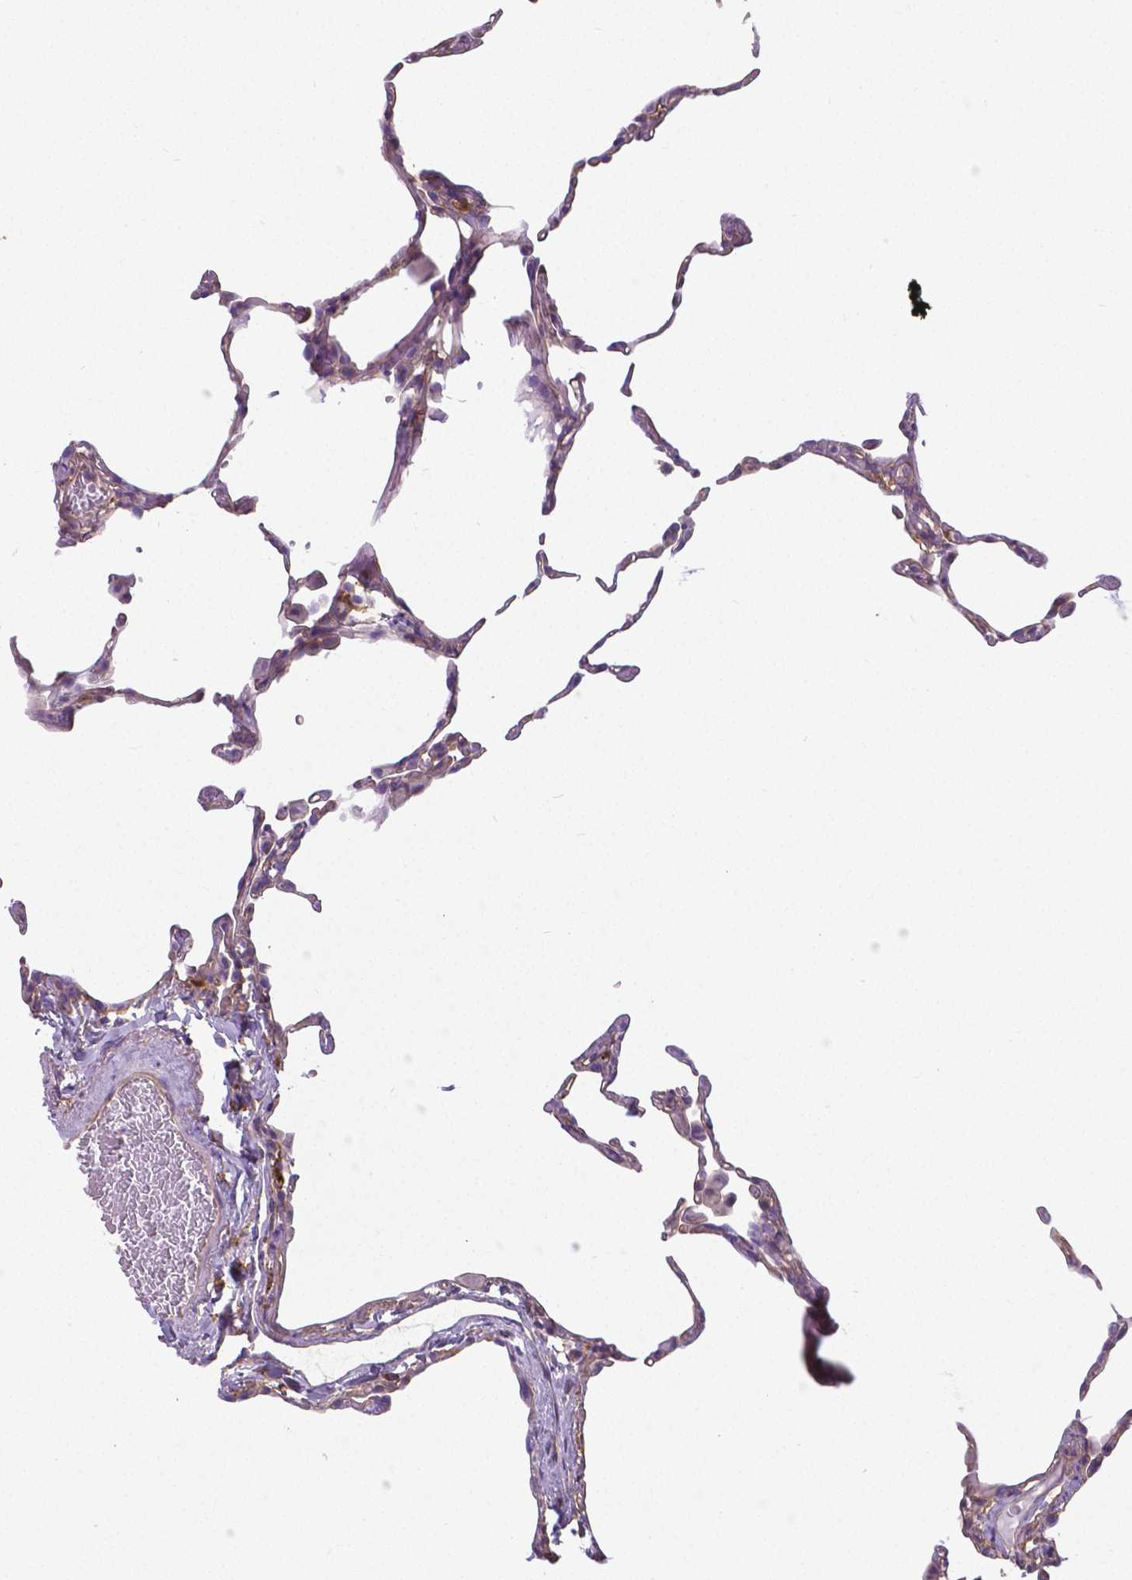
{"staining": {"intensity": "negative", "quantity": "none", "location": "none"}, "tissue": "lung", "cell_type": "Alveolar cells", "image_type": "normal", "snomed": [{"axis": "morphology", "description": "Normal tissue, NOS"}, {"axis": "topography", "description": "Lung"}], "caption": "Alveolar cells are negative for brown protein staining in unremarkable lung. (DAB (3,3'-diaminobenzidine) immunohistochemistry (IHC), high magnification).", "gene": "CRMP1", "patient": {"sex": "female", "age": 57}}